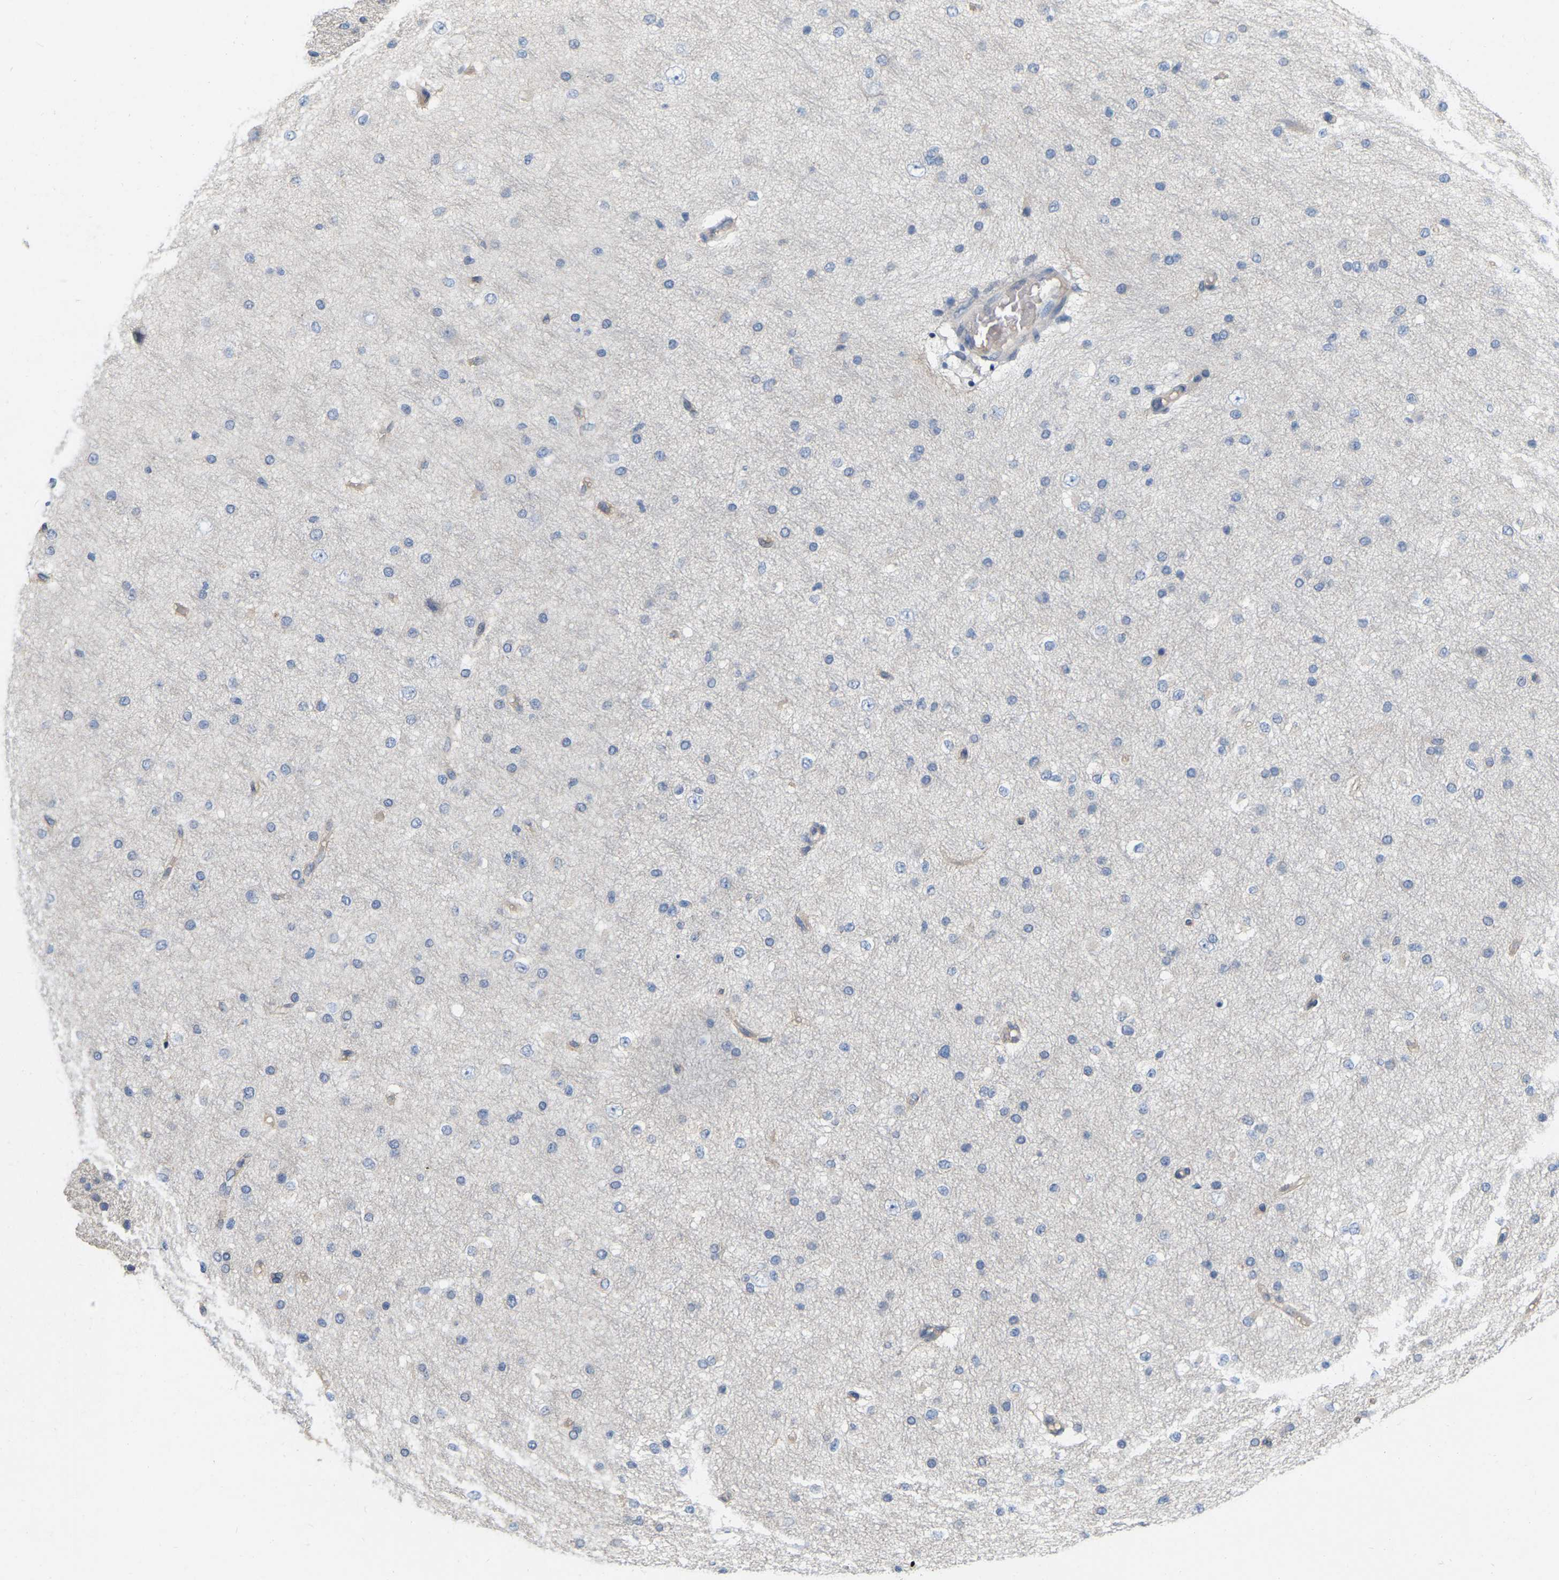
{"staining": {"intensity": "moderate", "quantity": "25%-75%", "location": "cytoplasmic/membranous"}, "tissue": "cerebral cortex", "cell_type": "Endothelial cells", "image_type": "normal", "snomed": [{"axis": "morphology", "description": "Normal tissue, NOS"}, {"axis": "morphology", "description": "Developmental malformation"}, {"axis": "topography", "description": "Cerebral cortex"}], "caption": "Approximately 25%-75% of endothelial cells in benign human cerebral cortex exhibit moderate cytoplasmic/membranous protein positivity as visualized by brown immunohistochemical staining.", "gene": "SSH1", "patient": {"sex": "female", "age": 30}}